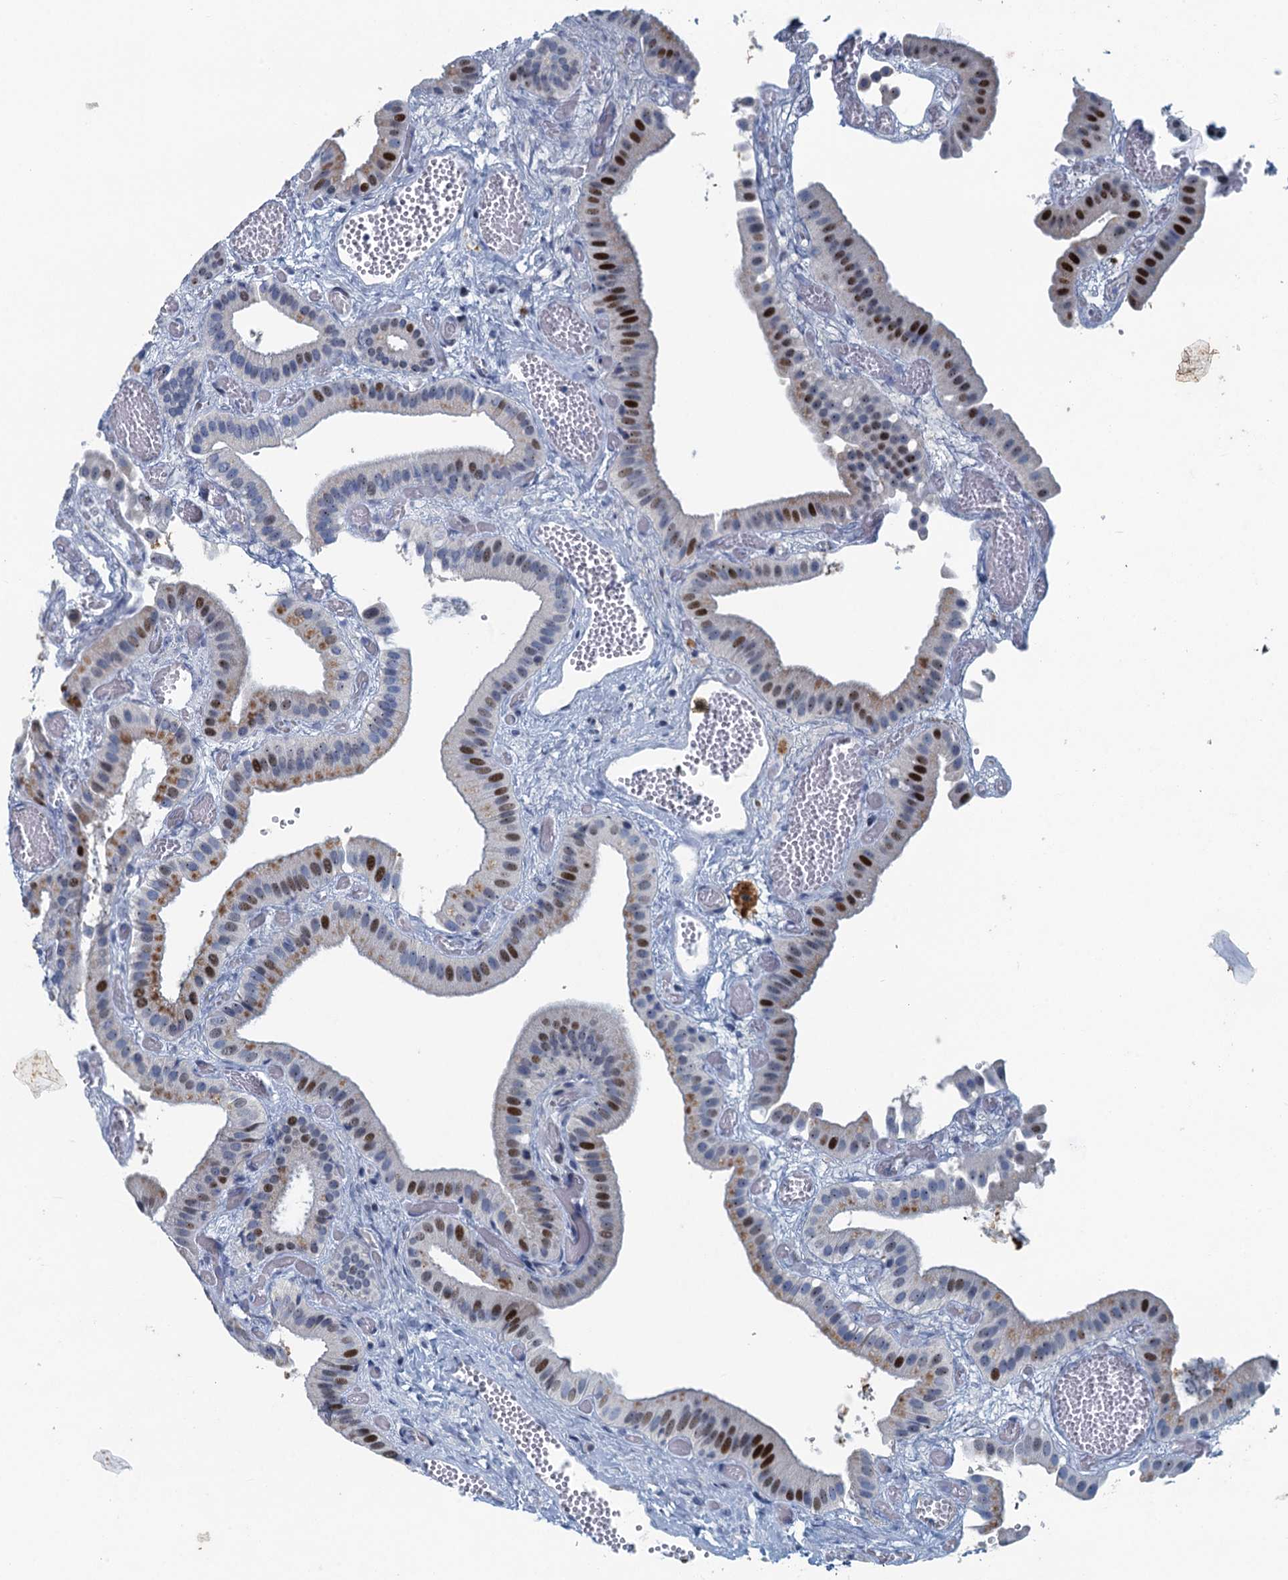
{"staining": {"intensity": "strong", "quantity": "25%-75%", "location": "nuclear"}, "tissue": "gallbladder", "cell_type": "Glandular cells", "image_type": "normal", "snomed": [{"axis": "morphology", "description": "Normal tissue, NOS"}, {"axis": "topography", "description": "Gallbladder"}], "caption": "This image exhibits immunohistochemistry staining of unremarkable gallbladder, with high strong nuclear positivity in approximately 25%-75% of glandular cells.", "gene": "ANKRD13D", "patient": {"sex": "female", "age": 64}}